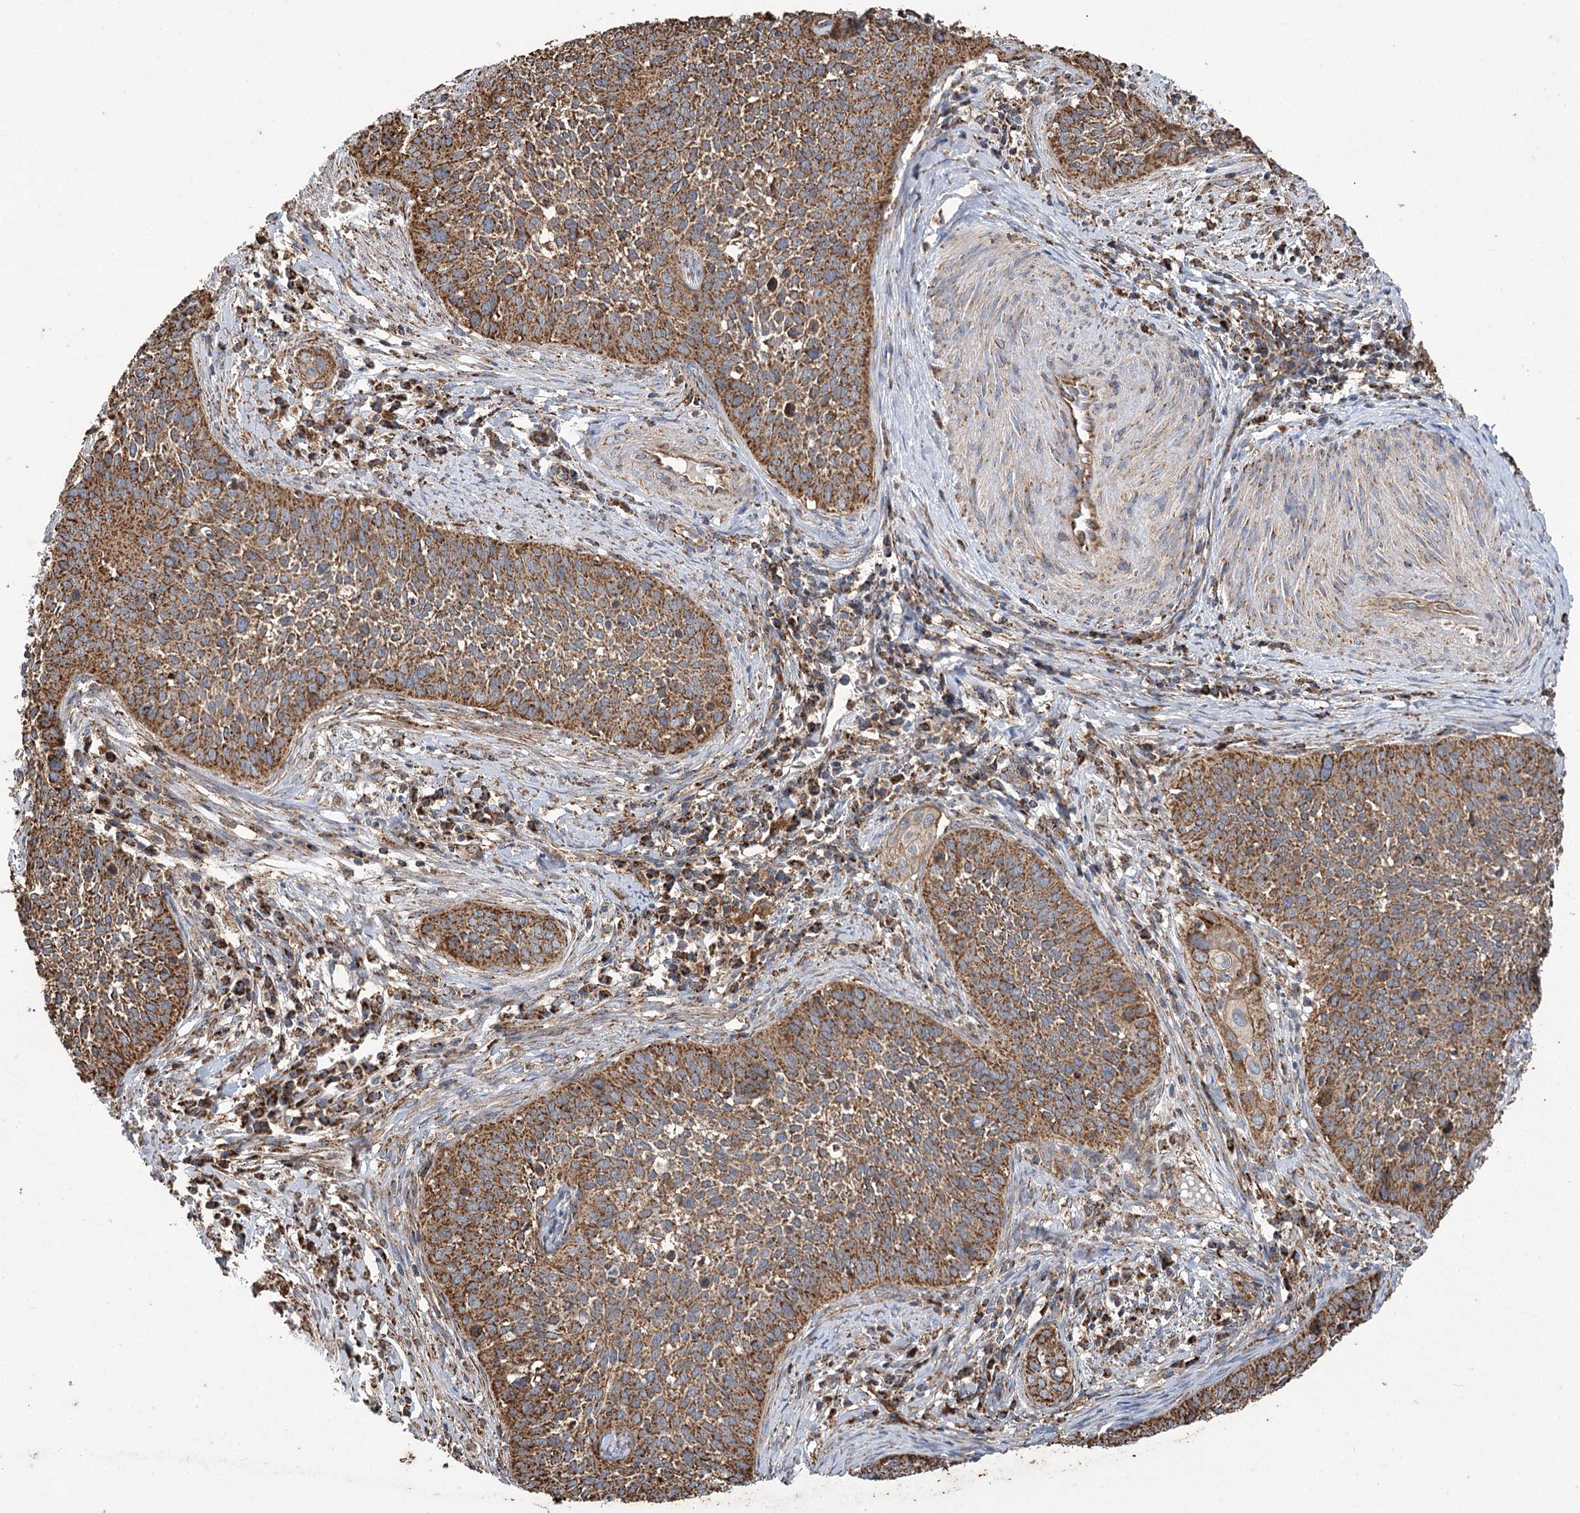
{"staining": {"intensity": "strong", "quantity": ">75%", "location": "cytoplasmic/membranous"}, "tissue": "cervical cancer", "cell_type": "Tumor cells", "image_type": "cancer", "snomed": [{"axis": "morphology", "description": "Squamous cell carcinoma, NOS"}, {"axis": "topography", "description": "Cervix"}], "caption": "A high amount of strong cytoplasmic/membranous positivity is seen in about >75% of tumor cells in cervical cancer tissue.", "gene": "CARD19", "patient": {"sex": "female", "age": 34}}